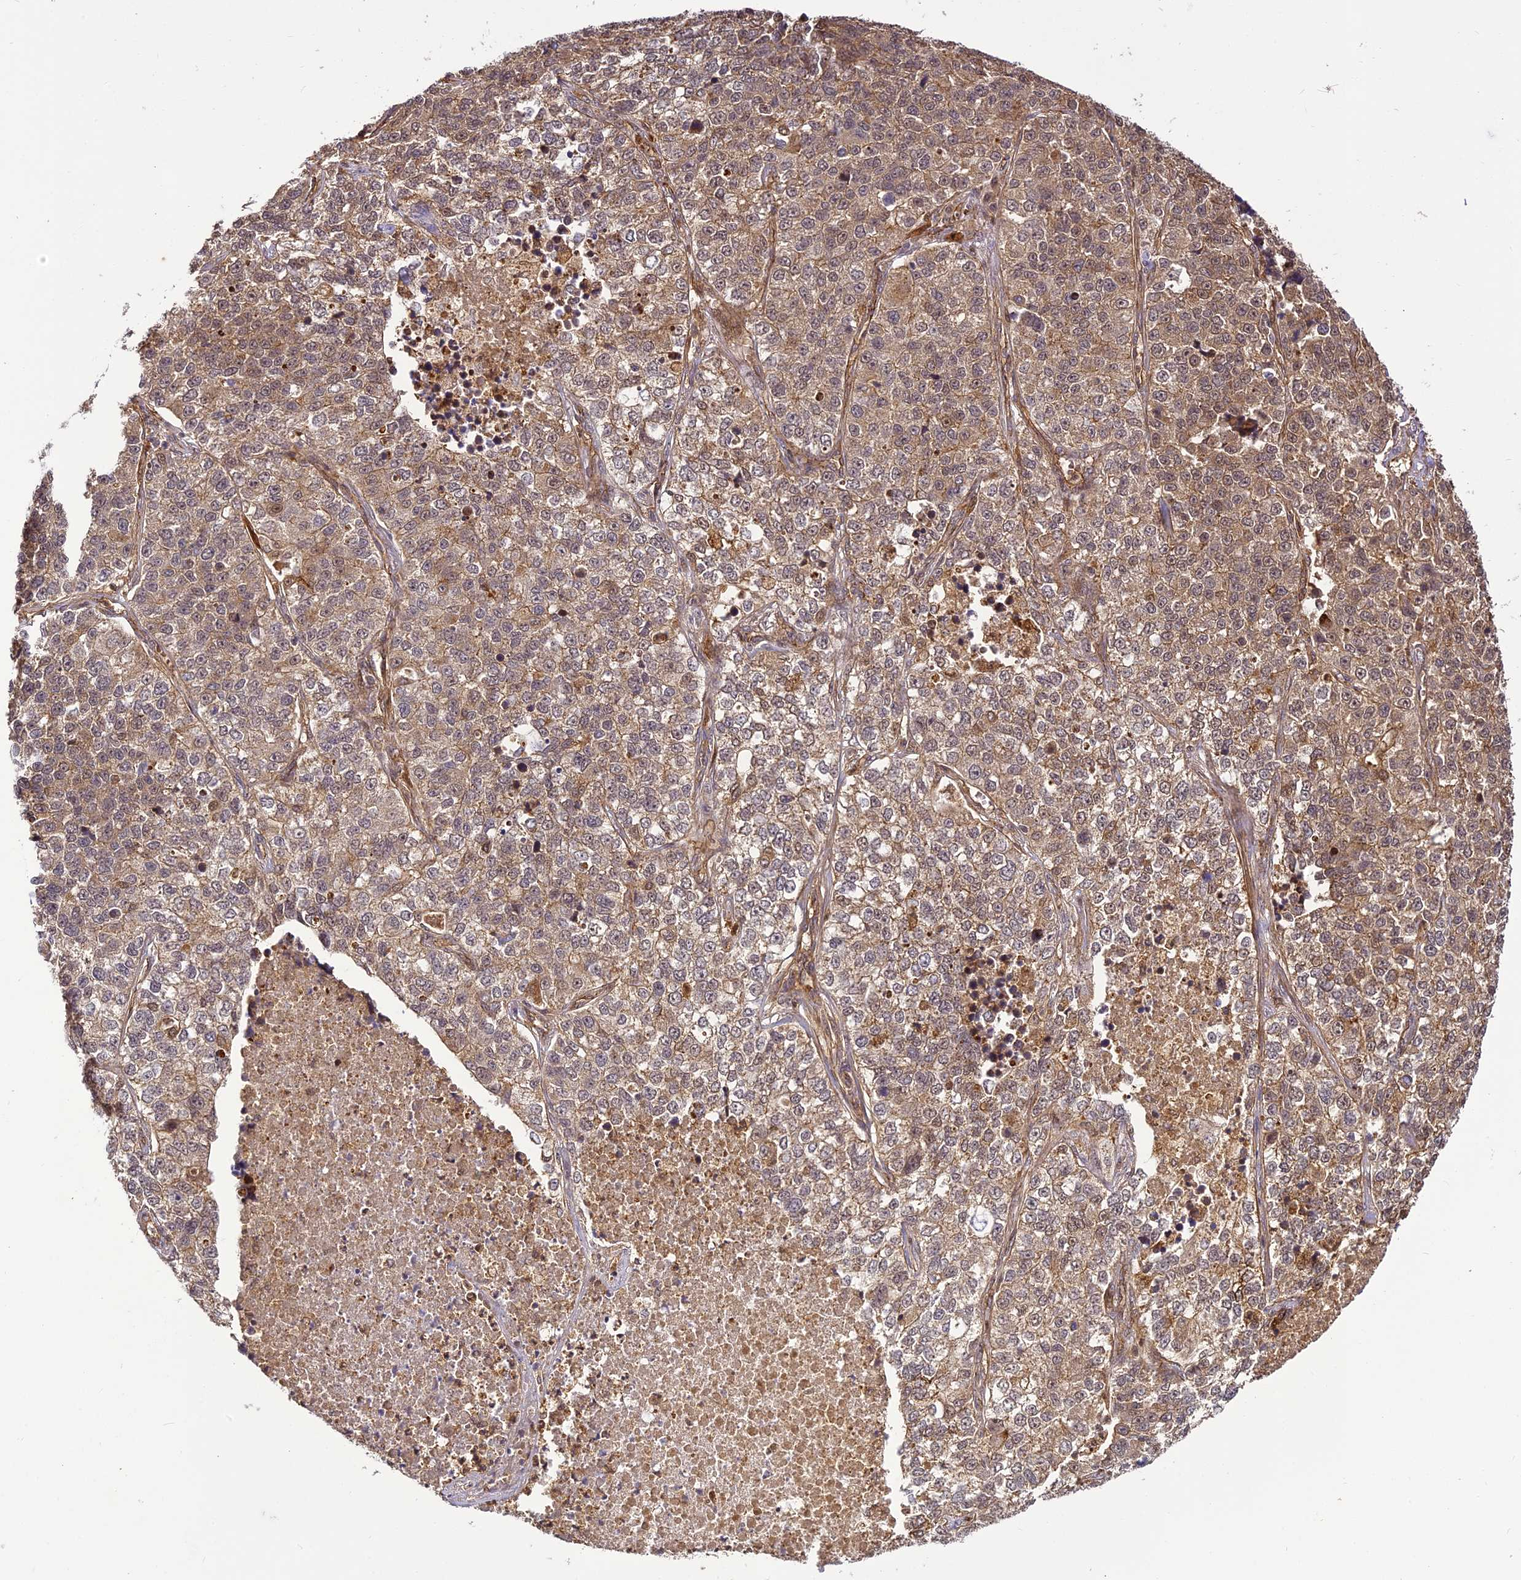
{"staining": {"intensity": "weak", "quantity": "25%-75%", "location": "cytoplasmic/membranous"}, "tissue": "lung cancer", "cell_type": "Tumor cells", "image_type": "cancer", "snomed": [{"axis": "morphology", "description": "Adenocarcinoma, NOS"}, {"axis": "topography", "description": "Lung"}], "caption": "Tumor cells exhibit weak cytoplasmic/membranous positivity in about 25%-75% of cells in lung cancer (adenocarcinoma). The protein of interest is shown in brown color, while the nuclei are stained blue.", "gene": "BCDIN3D", "patient": {"sex": "male", "age": 49}}